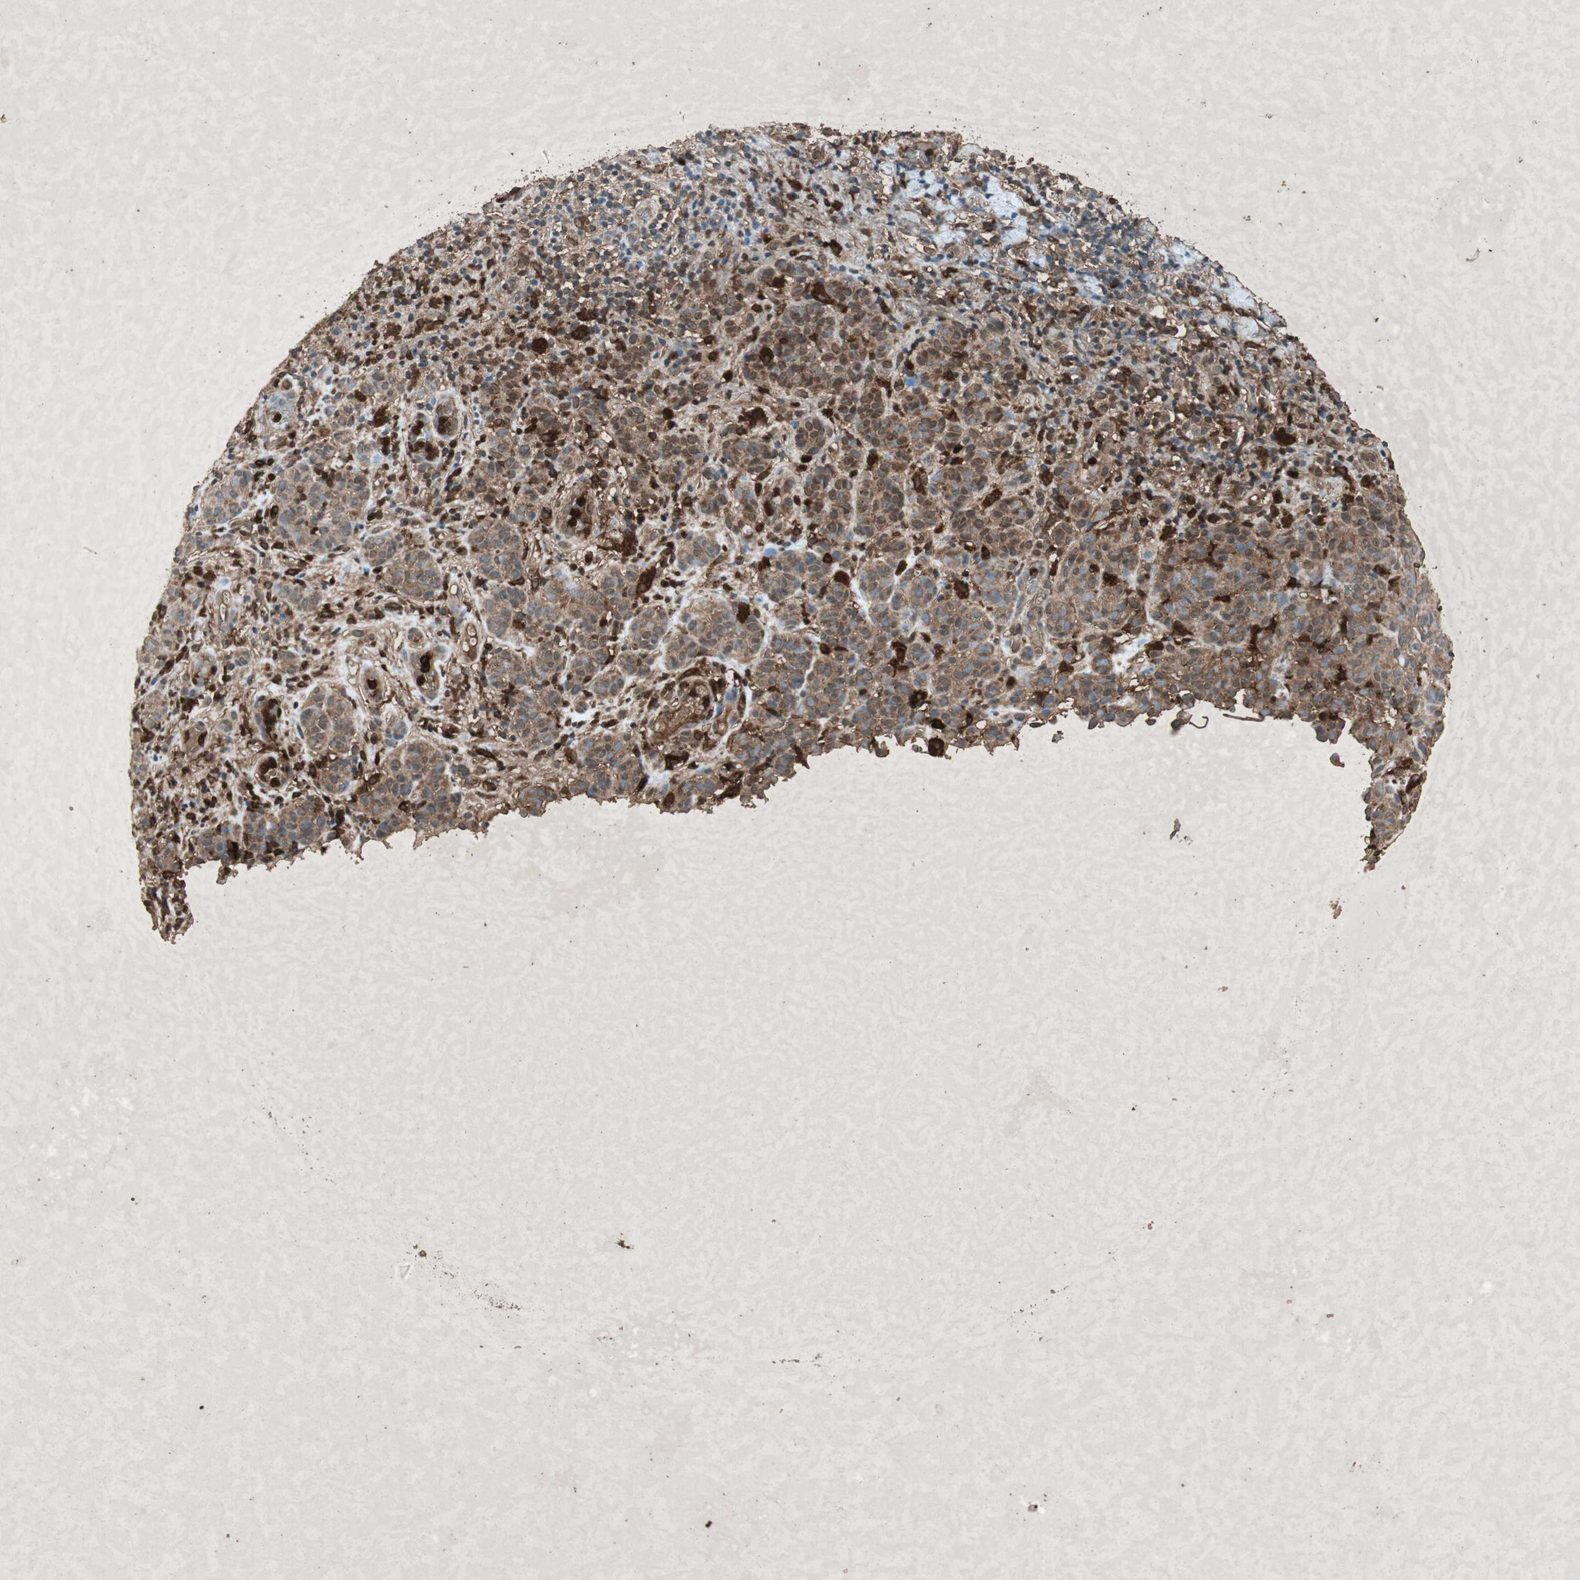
{"staining": {"intensity": "moderate", "quantity": ">75%", "location": "cytoplasmic/membranous"}, "tissue": "melanoma", "cell_type": "Tumor cells", "image_type": "cancer", "snomed": [{"axis": "morphology", "description": "Malignant melanoma, NOS"}, {"axis": "topography", "description": "Skin"}], "caption": "Melanoma stained with immunohistochemistry (IHC) shows moderate cytoplasmic/membranous expression in approximately >75% of tumor cells. (brown staining indicates protein expression, while blue staining denotes nuclei).", "gene": "TYROBP", "patient": {"sex": "male", "age": 64}}